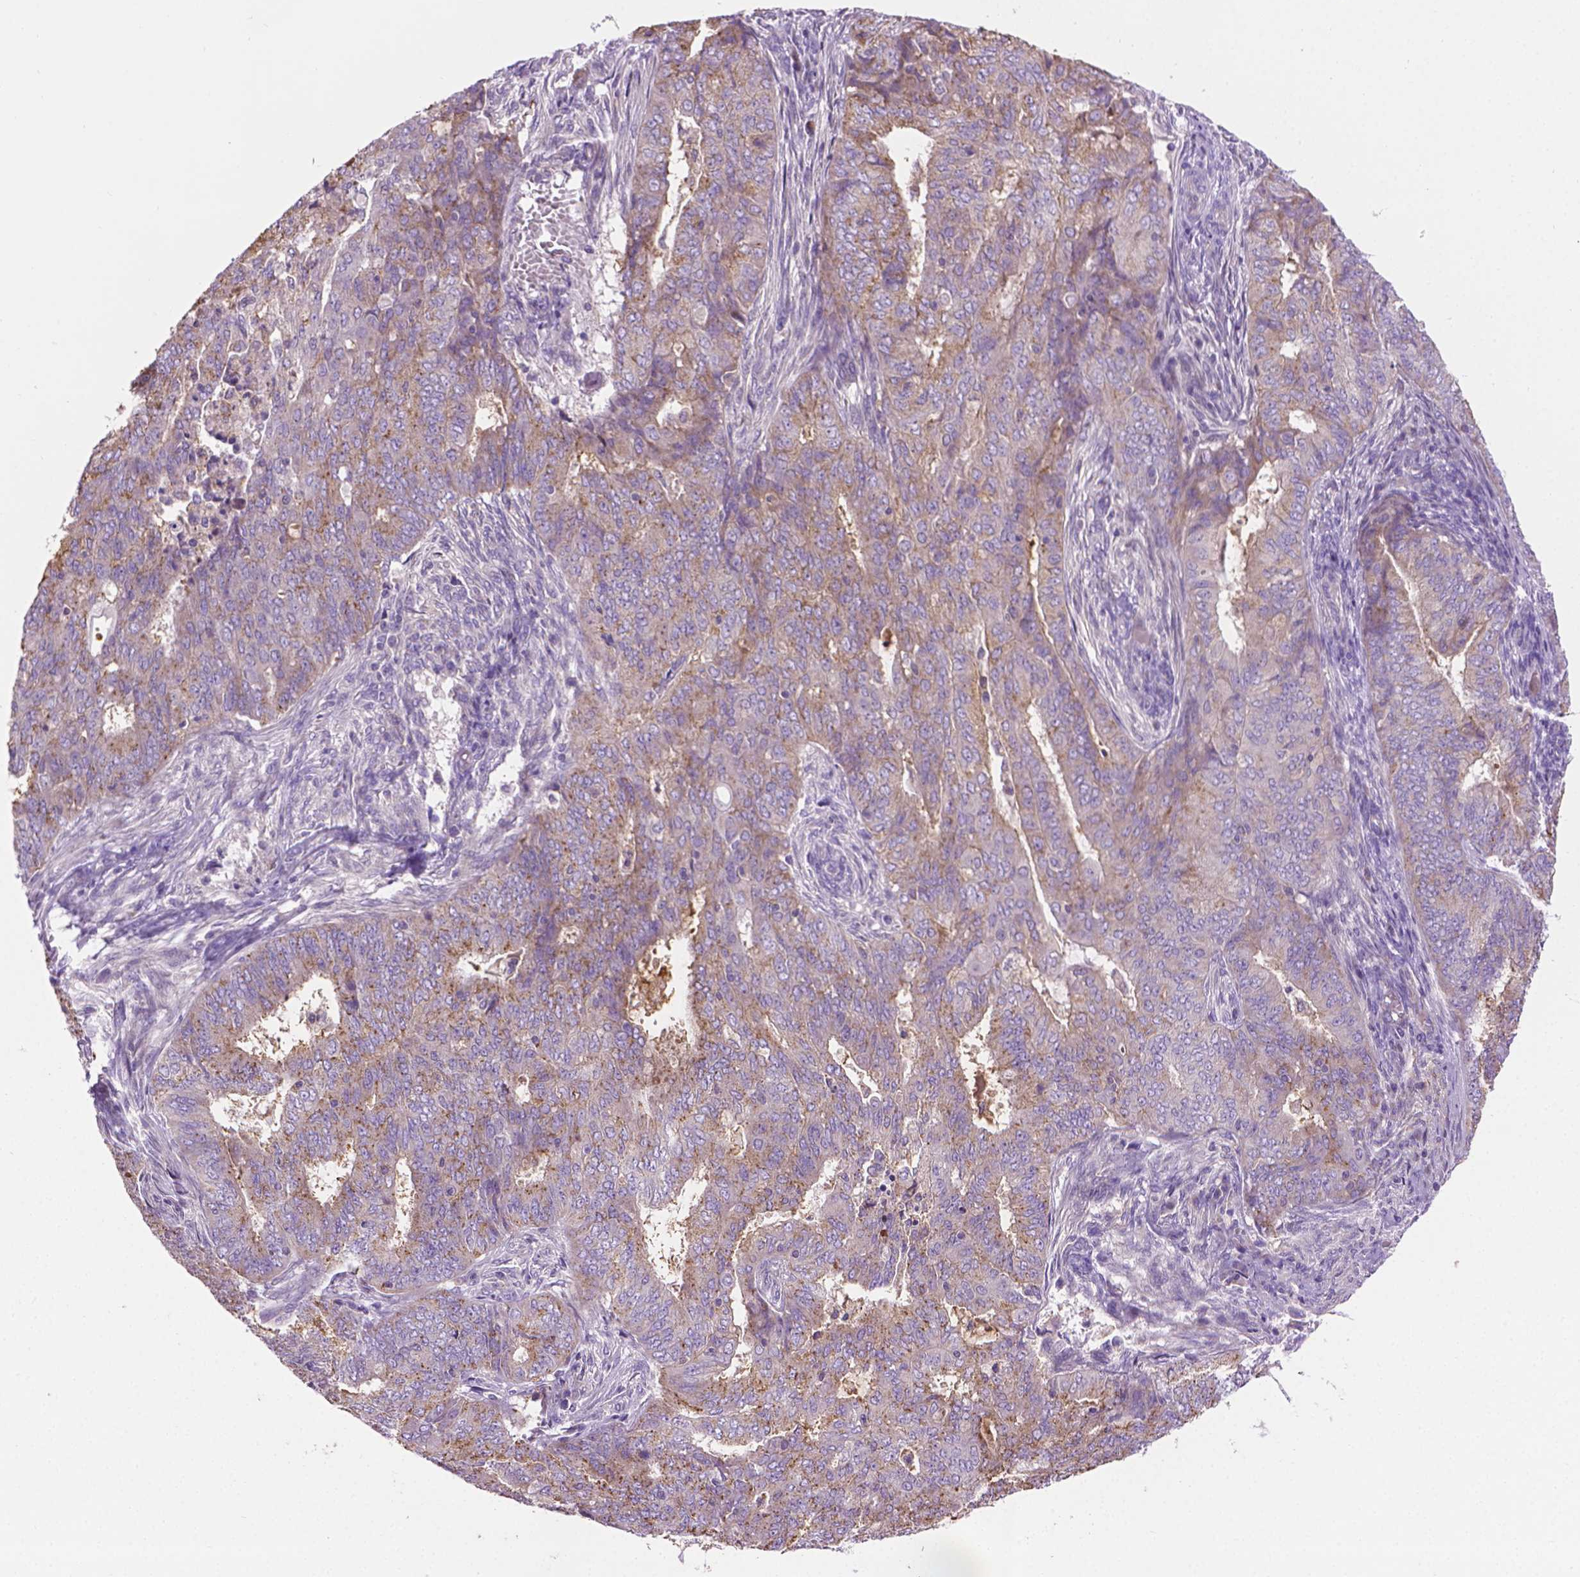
{"staining": {"intensity": "weak", "quantity": "<25%", "location": "cytoplasmic/membranous"}, "tissue": "endometrial cancer", "cell_type": "Tumor cells", "image_type": "cancer", "snomed": [{"axis": "morphology", "description": "Adenocarcinoma, NOS"}, {"axis": "topography", "description": "Endometrium"}], "caption": "Tumor cells show no significant expression in endometrial cancer.", "gene": "SLC51B", "patient": {"sex": "female", "age": 62}}